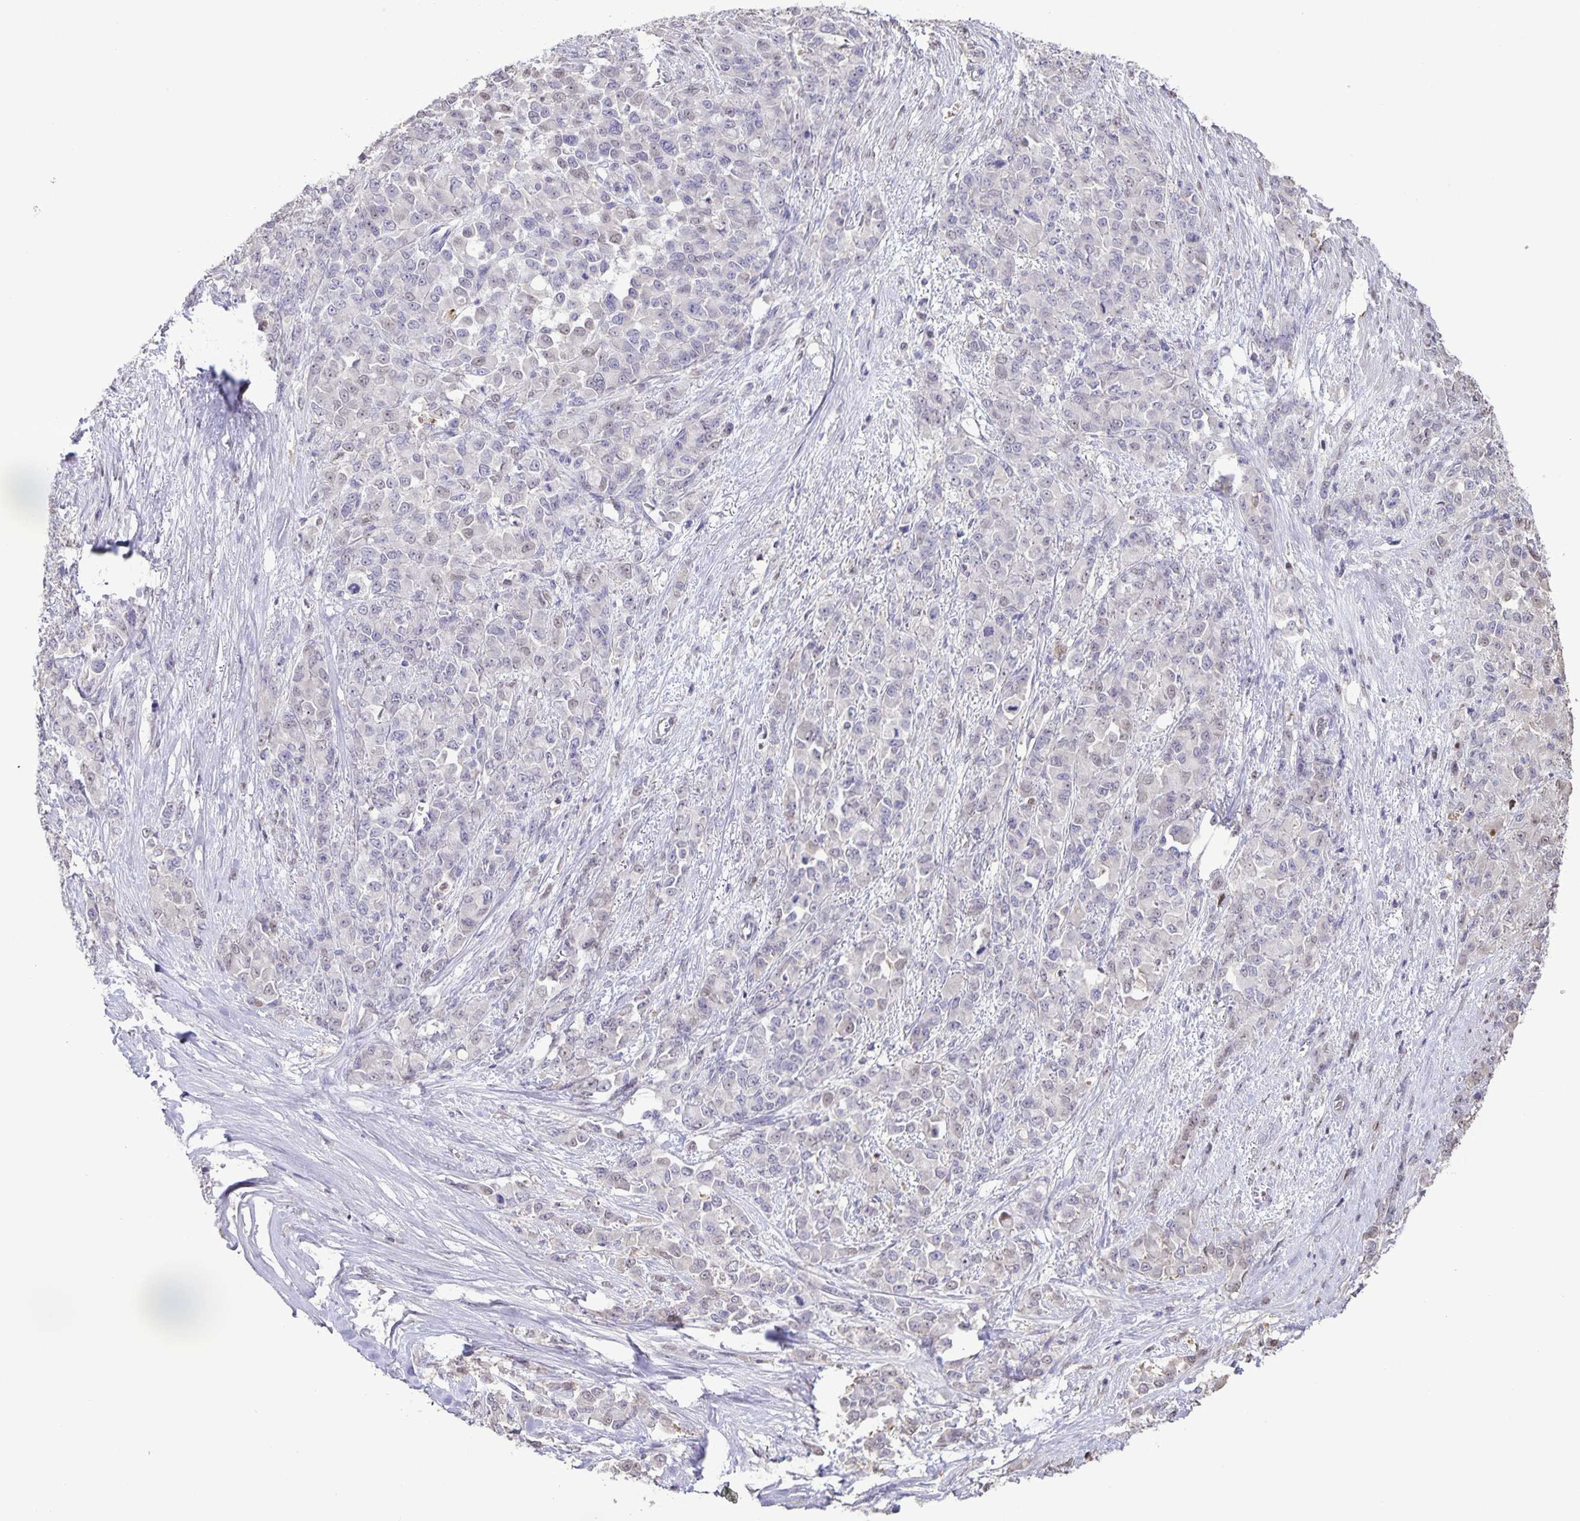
{"staining": {"intensity": "negative", "quantity": "none", "location": "none"}, "tissue": "stomach cancer", "cell_type": "Tumor cells", "image_type": "cancer", "snomed": [{"axis": "morphology", "description": "Adenocarcinoma, NOS"}, {"axis": "topography", "description": "Stomach"}], "caption": "DAB immunohistochemical staining of human stomach cancer (adenocarcinoma) demonstrates no significant staining in tumor cells. (DAB IHC, high magnification).", "gene": "ONECUT2", "patient": {"sex": "female", "age": 76}}